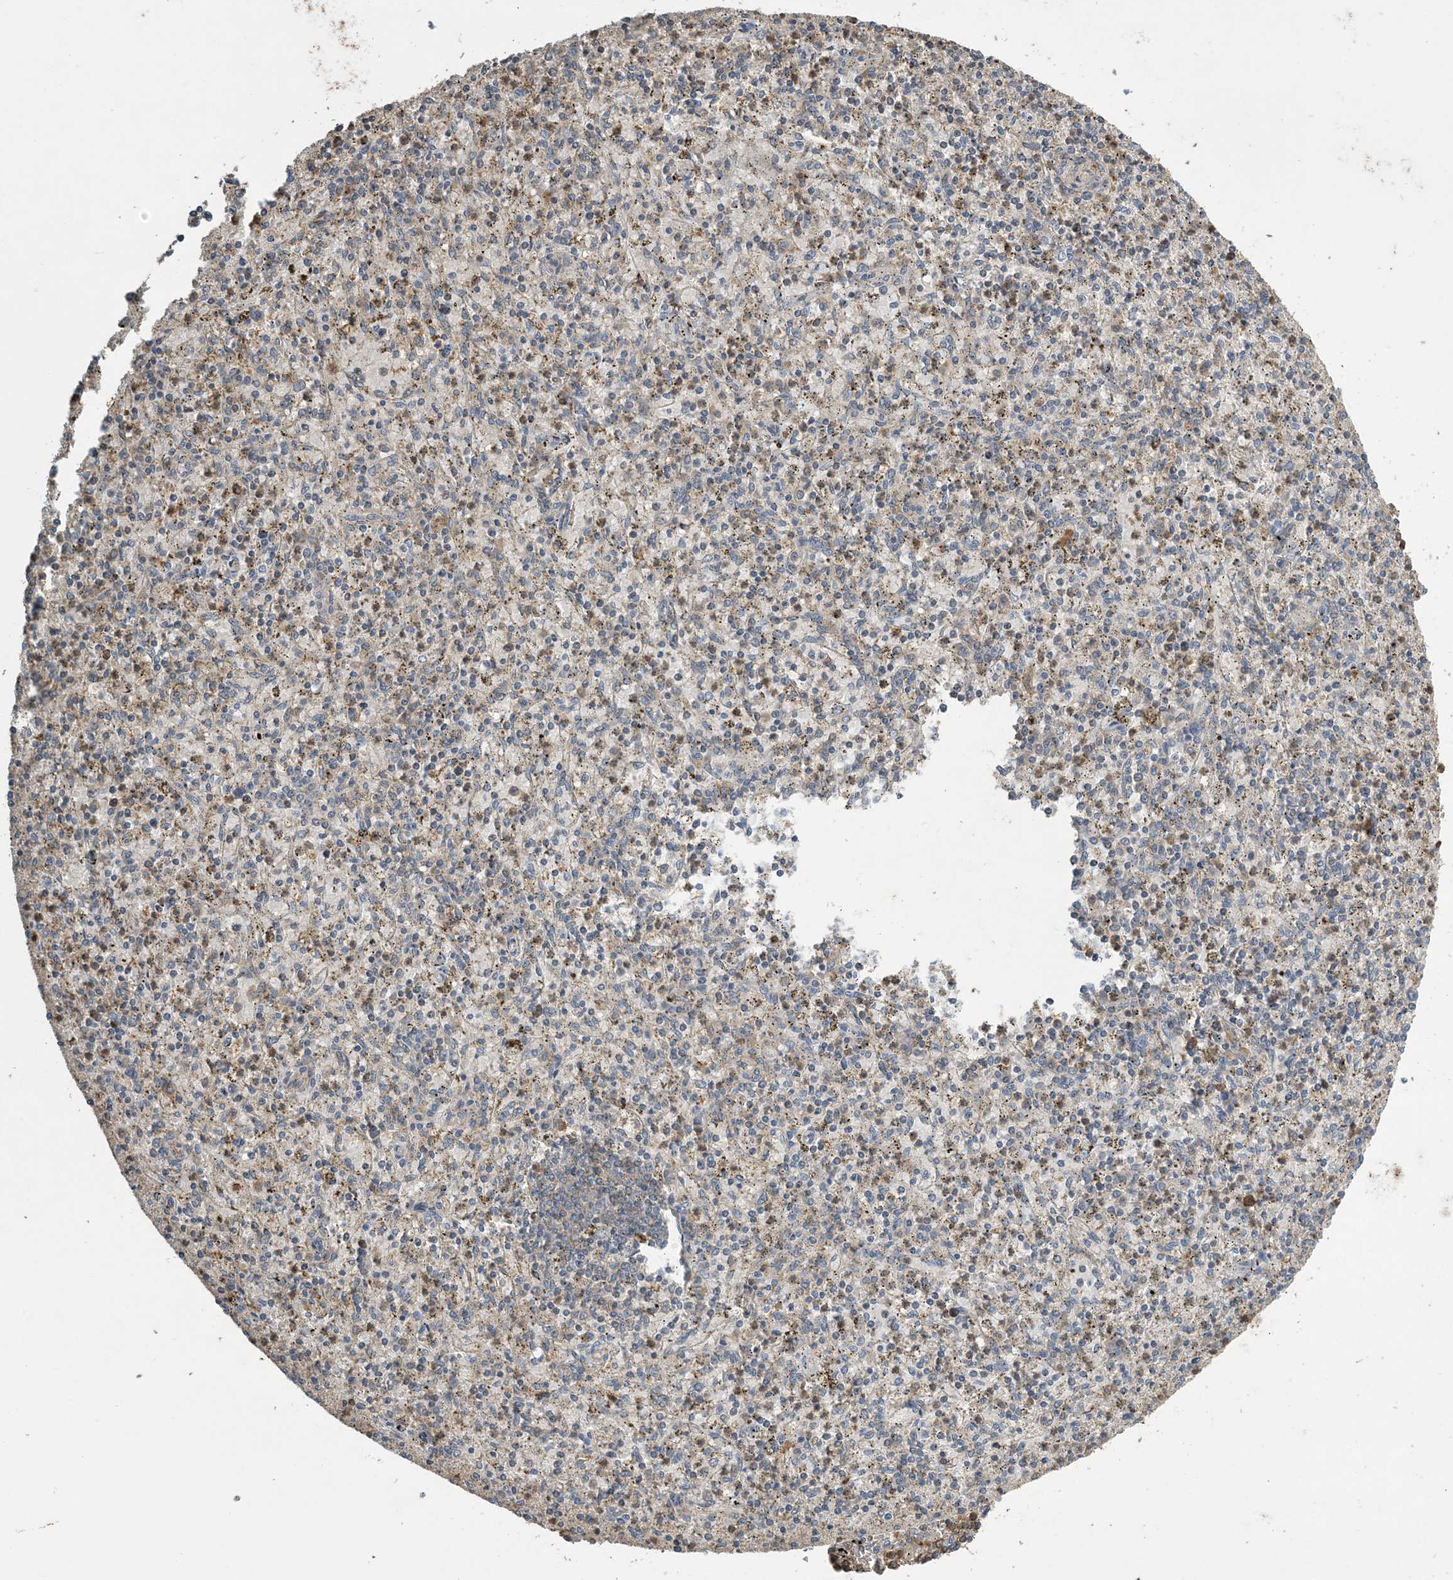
{"staining": {"intensity": "moderate", "quantity": "<25%", "location": "cytoplasmic/membranous"}, "tissue": "spleen", "cell_type": "Cells in red pulp", "image_type": "normal", "snomed": [{"axis": "morphology", "description": "Normal tissue, NOS"}, {"axis": "topography", "description": "Spleen"}], "caption": "Moderate cytoplasmic/membranous protein positivity is seen in approximately <25% of cells in red pulp in spleen.", "gene": "TMSB4X", "patient": {"sex": "male", "age": 72}}